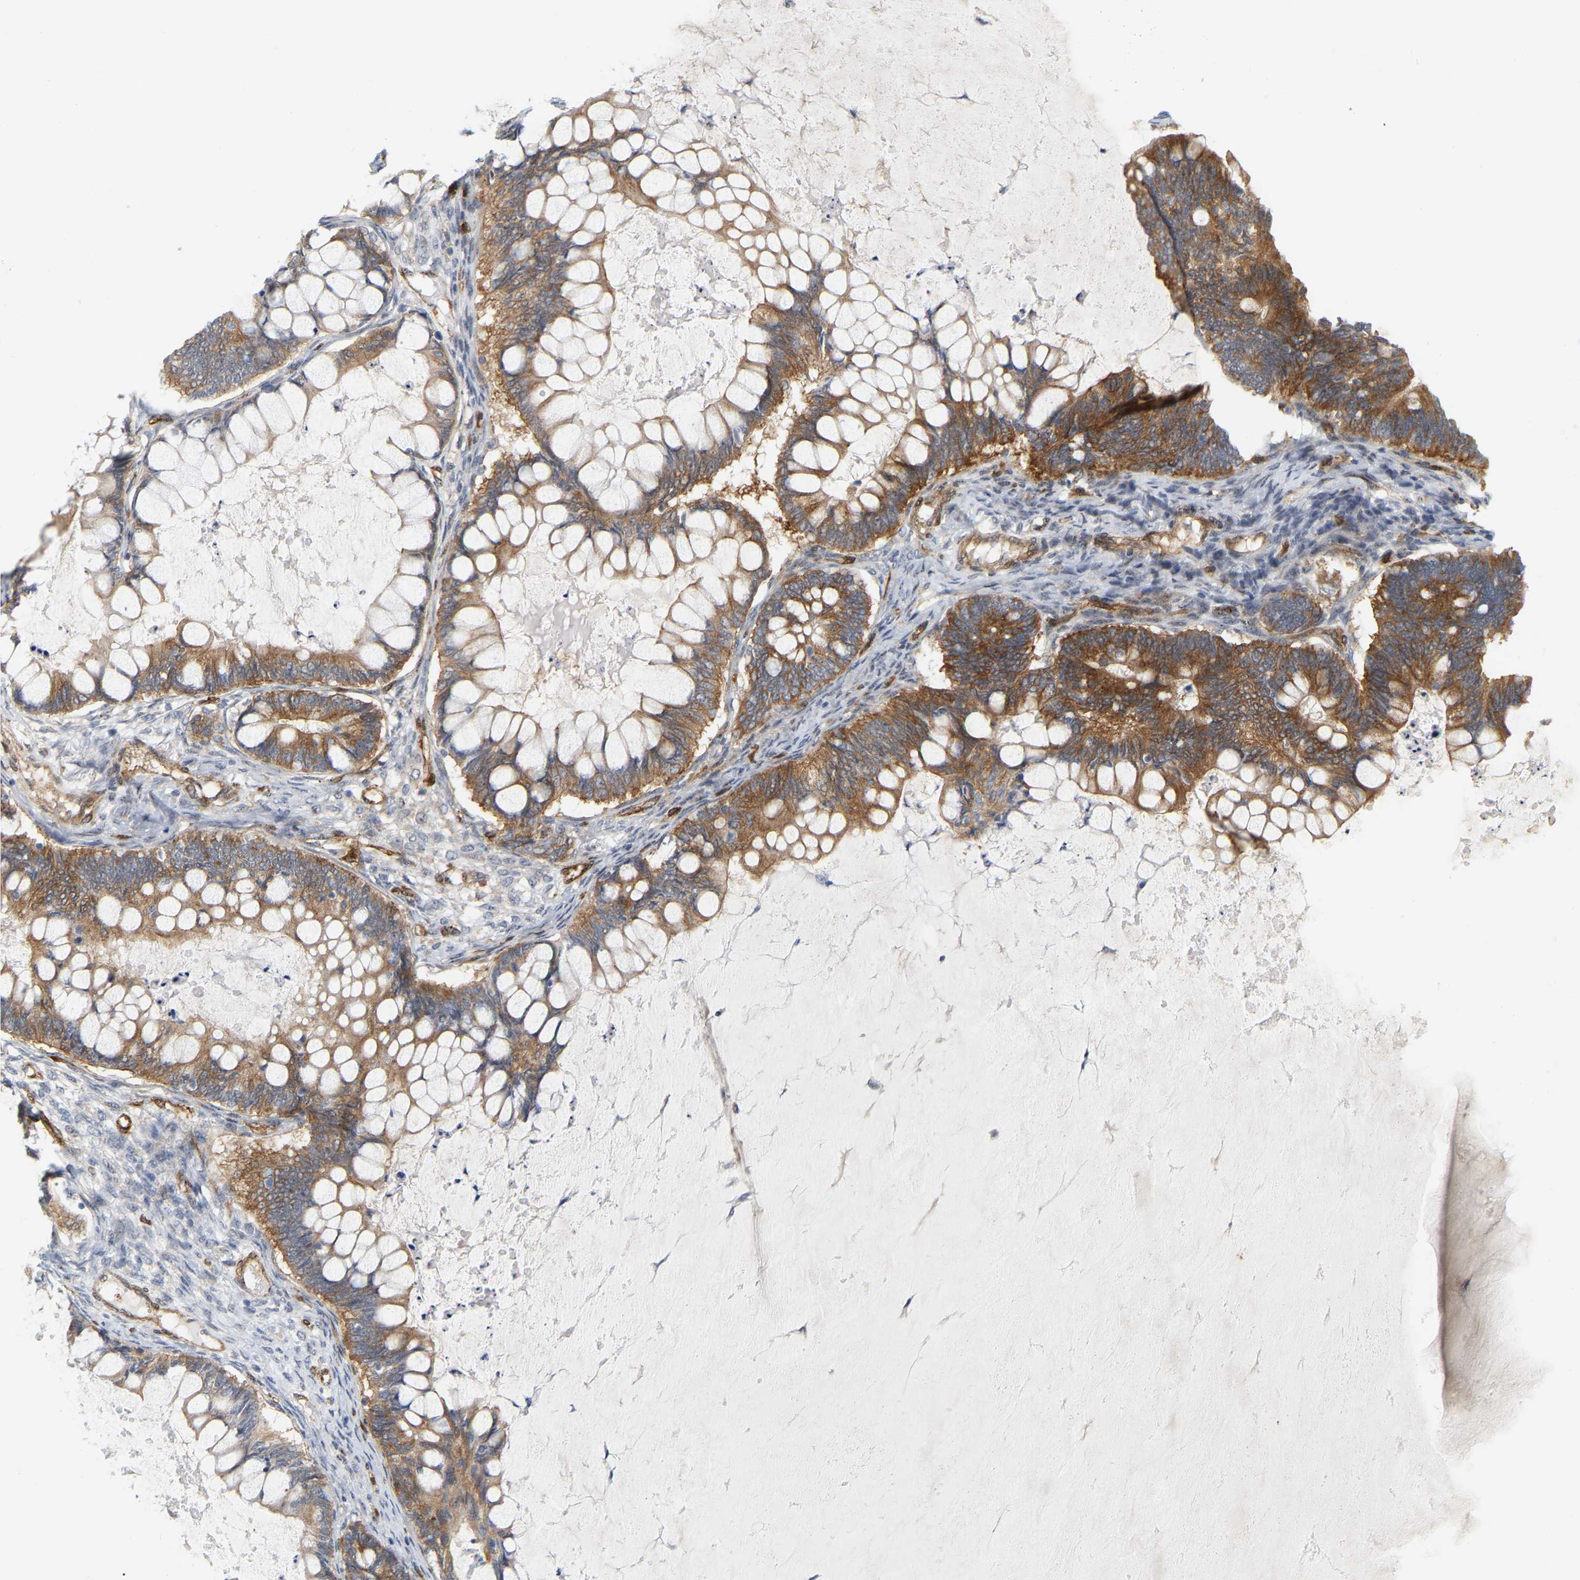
{"staining": {"intensity": "strong", "quantity": ">75%", "location": "cytoplasmic/membranous"}, "tissue": "ovarian cancer", "cell_type": "Tumor cells", "image_type": "cancer", "snomed": [{"axis": "morphology", "description": "Cystadenocarcinoma, mucinous, NOS"}, {"axis": "topography", "description": "Ovary"}], "caption": "Ovarian cancer (mucinous cystadenocarcinoma) stained with a protein marker demonstrates strong staining in tumor cells.", "gene": "RAPH1", "patient": {"sex": "female", "age": 61}}